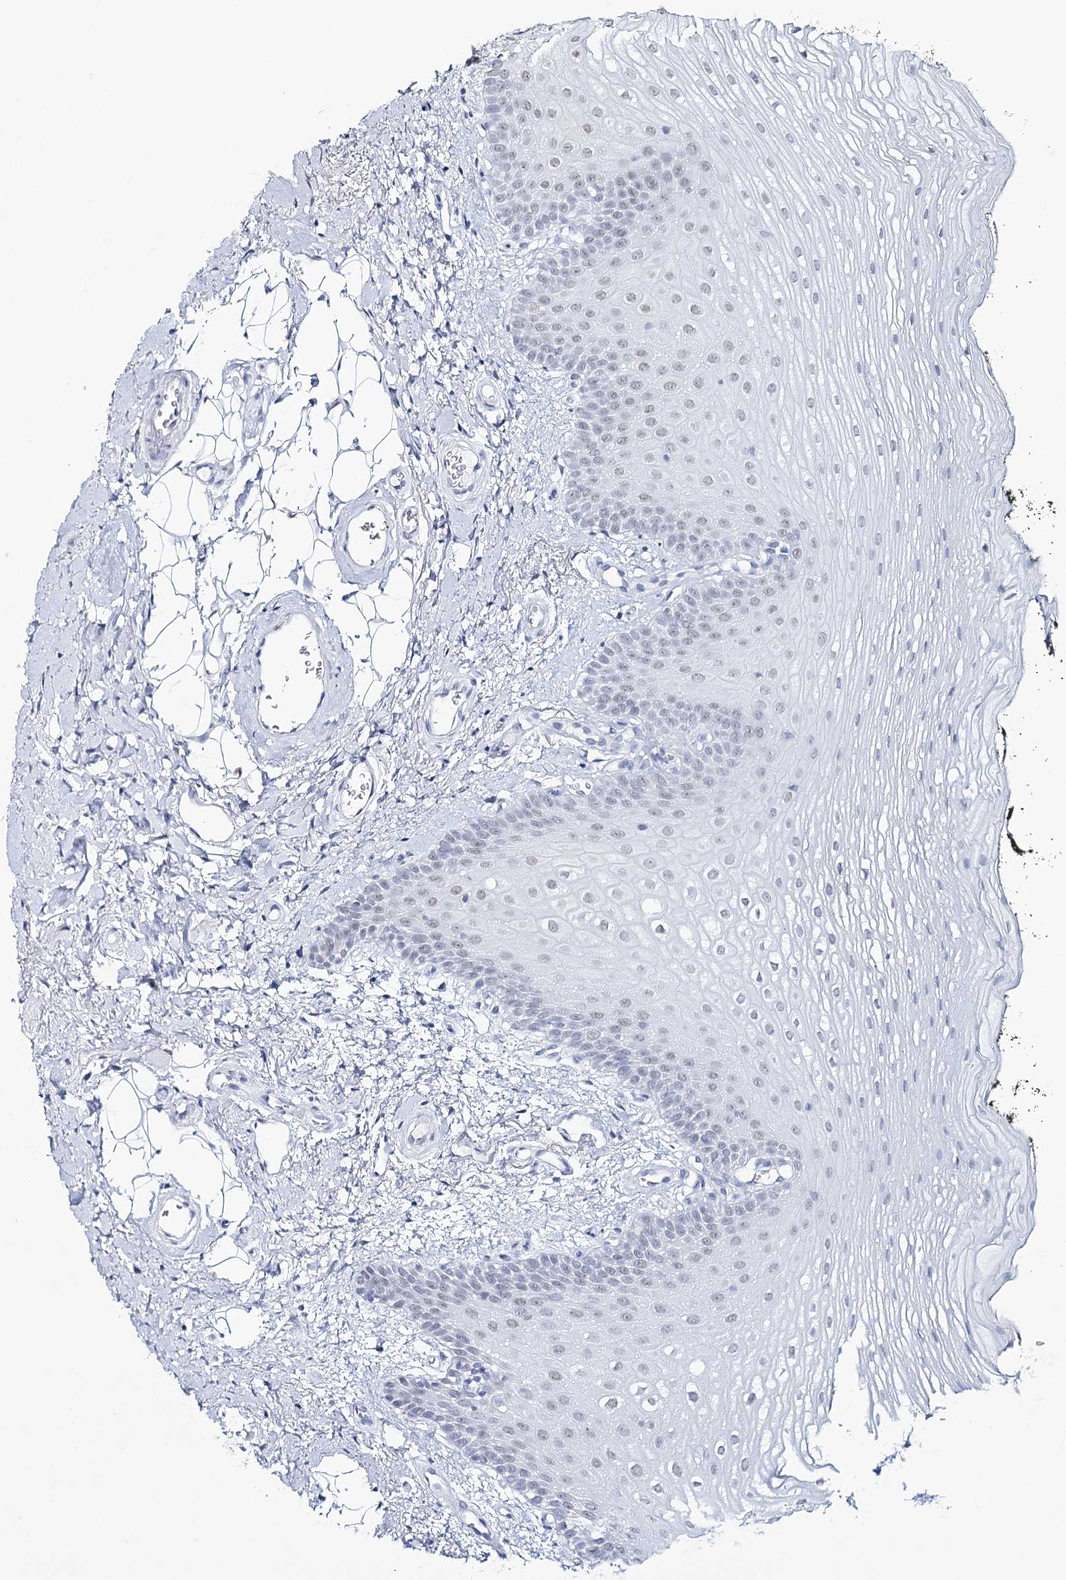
{"staining": {"intensity": "weak", "quantity": "25%-75%", "location": "nuclear"}, "tissue": "oral mucosa", "cell_type": "Squamous epithelial cells", "image_type": "normal", "snomed": [{"axis": "morphology", "description": "No evidence of malignacy"}, {"axis": "topography", "description": "Oral tissue"}, {"axis": "topography", "description": "Head-Neck"}], "caption": "Weak nuclear positivity for a protein is present in about 25%-75% of squamous epithelial cells of benign oral mucosa using IHC.", "gene": "ZC3H8", "patient": {"sex": "male", "age": 68}}